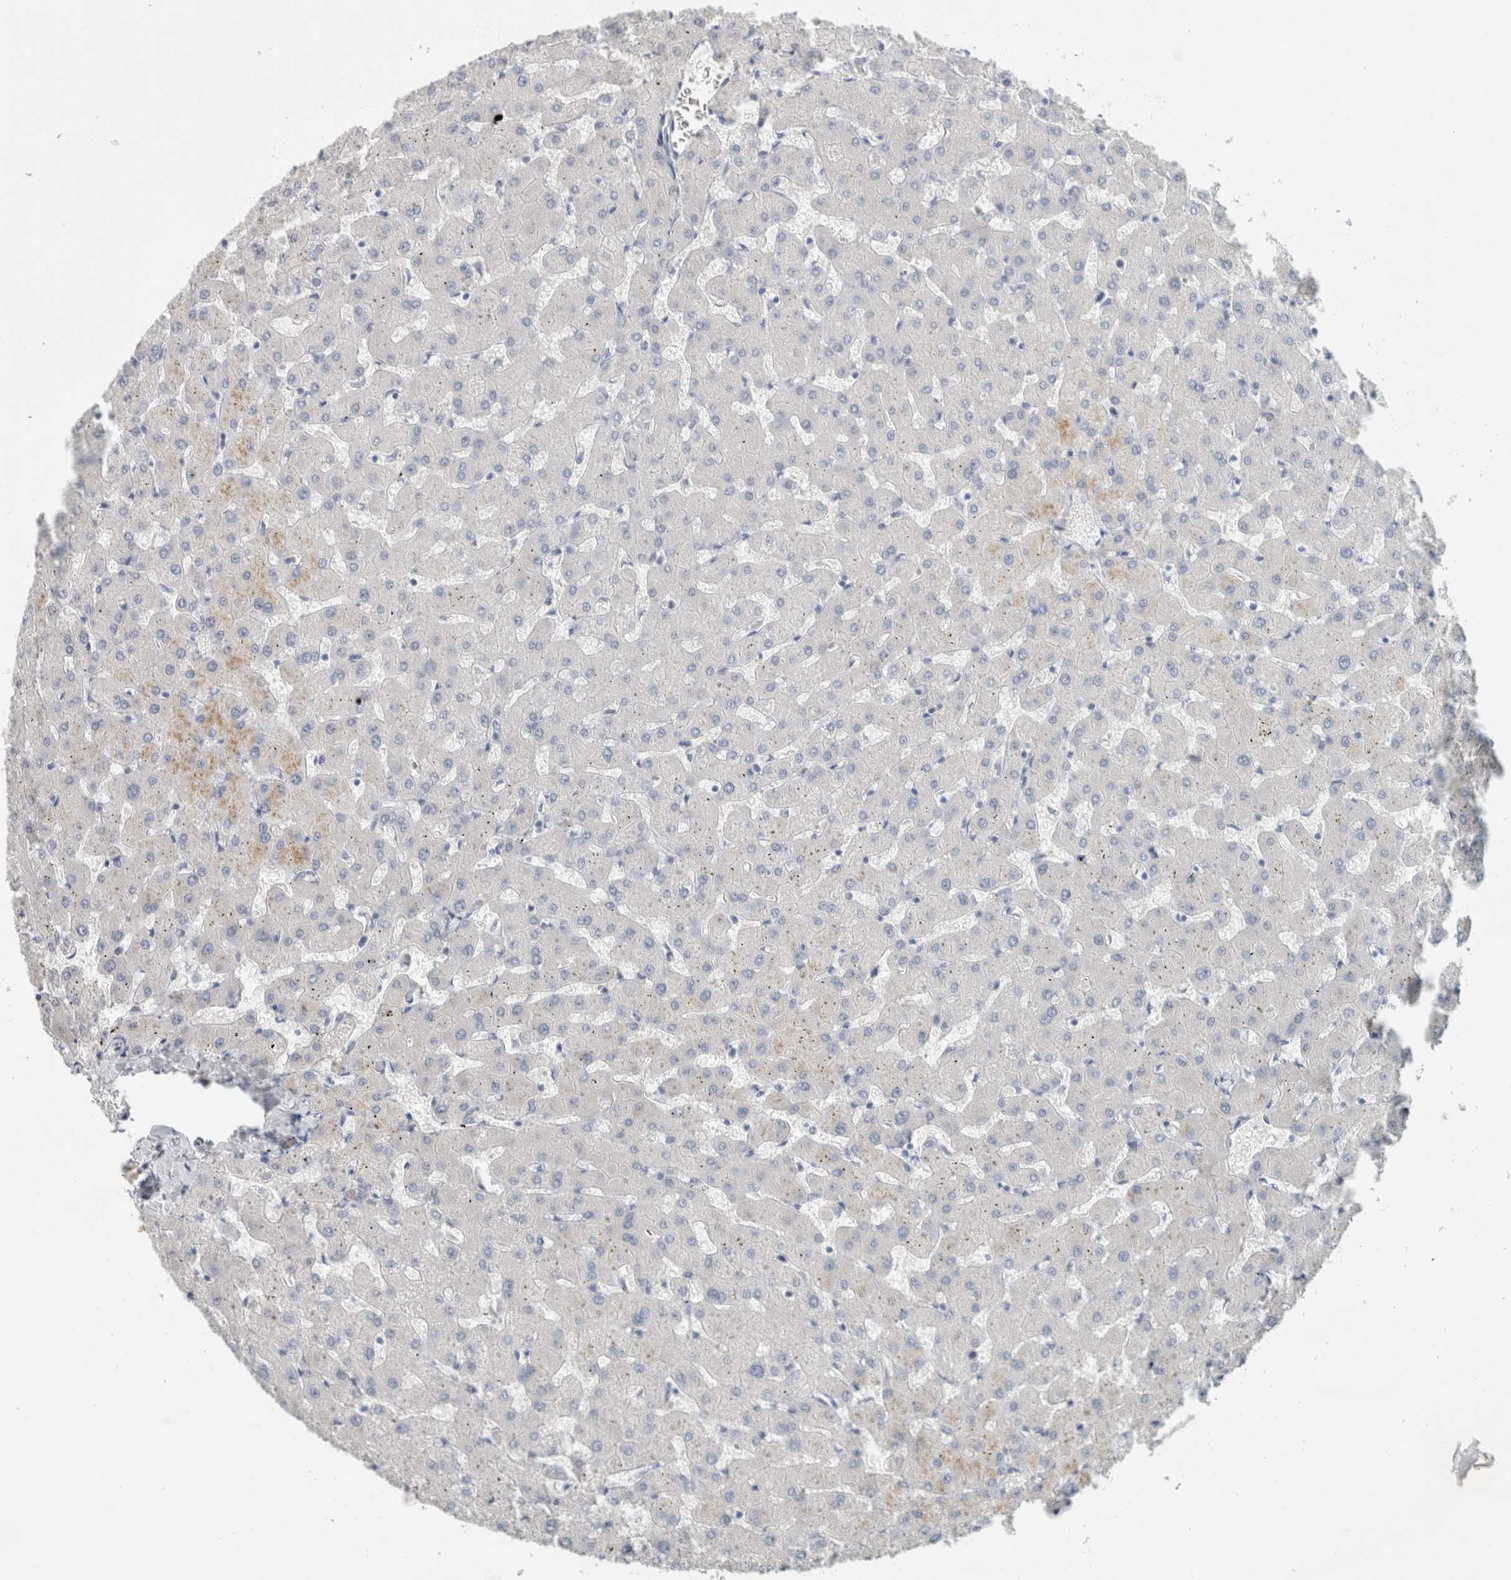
{"staining": {"intensity": "weak", "quantity": "25%-75%", "location": "cytoplasmic/membranous"}, "tissue": "liver", "cell_type": "Cholangiocytes", "image_type": "normal", "snomed": [{"axis": "morphology", "description": "Normal tissue, NOS"}, {"axis": "topography", "description": "Liver"}], "caption": "IHC of benign liver shows low levels of weak cytoplasmic/membranous expression in about 25%-75% of cholangiocytes.", "gene": "SLC28A3", "patient": {"sex": "female", "age": 63}}